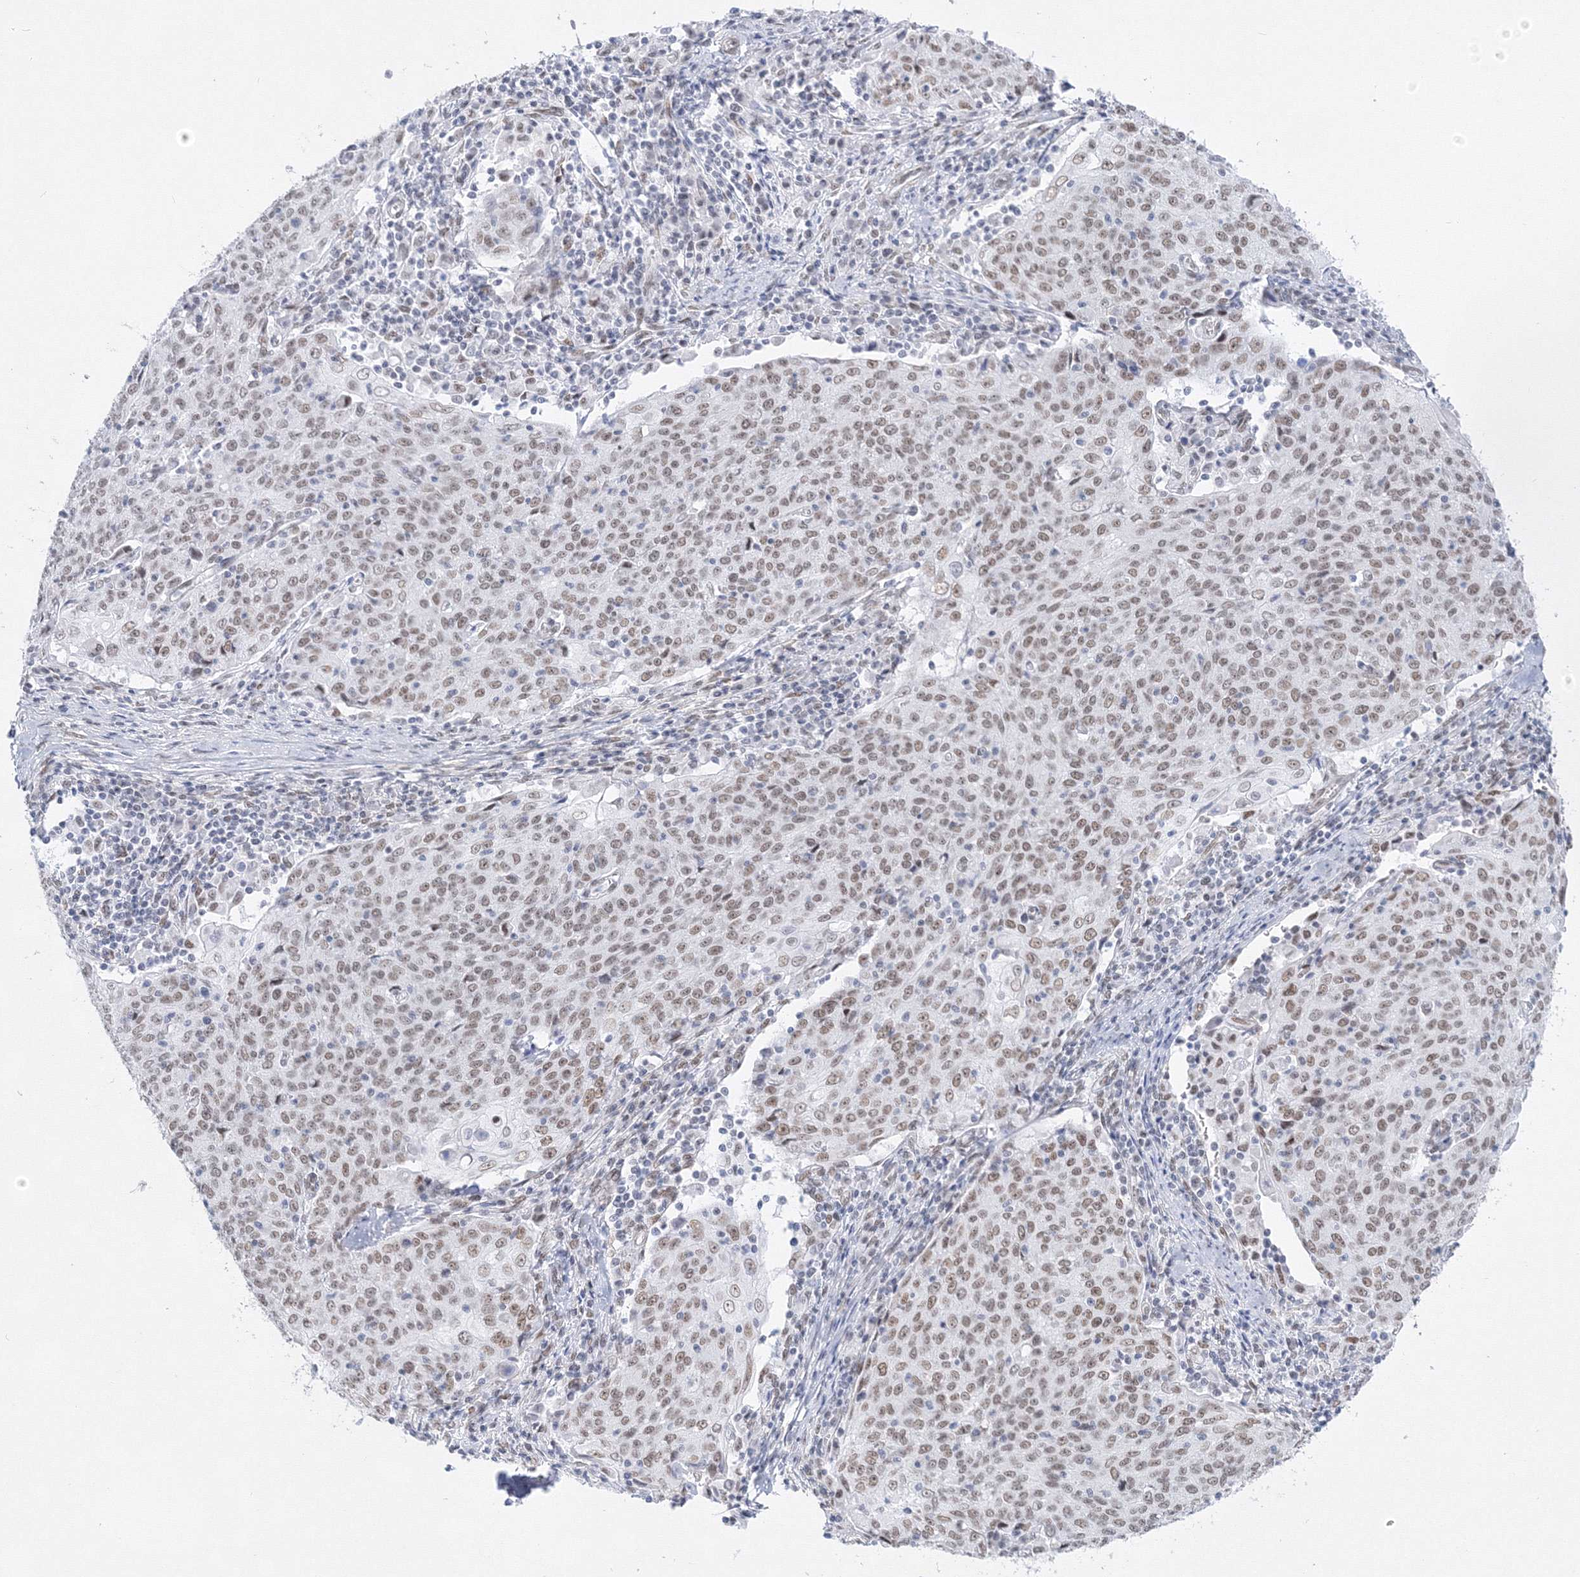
{"staining": {"intensity": "weak", "quantity": "25%-75%", "location": "nuclear"}, "tissue": "cervical cancer", "cell_type": "Tumor cells", "image_type": "cancer", "snomed": [{"axis": "morphology", "description": "Squamous cell carcinoma, NOS"}, {"axis": "topography", "description": "Cervix"}], "caption": "A histopathology image of human cervical squamous cell carcinoma stained for a protein demonstrates weak nuclear brown staining in tumor cells.", "gene": "ZNF638", "patient": {"sex": "female", "age": 48}}